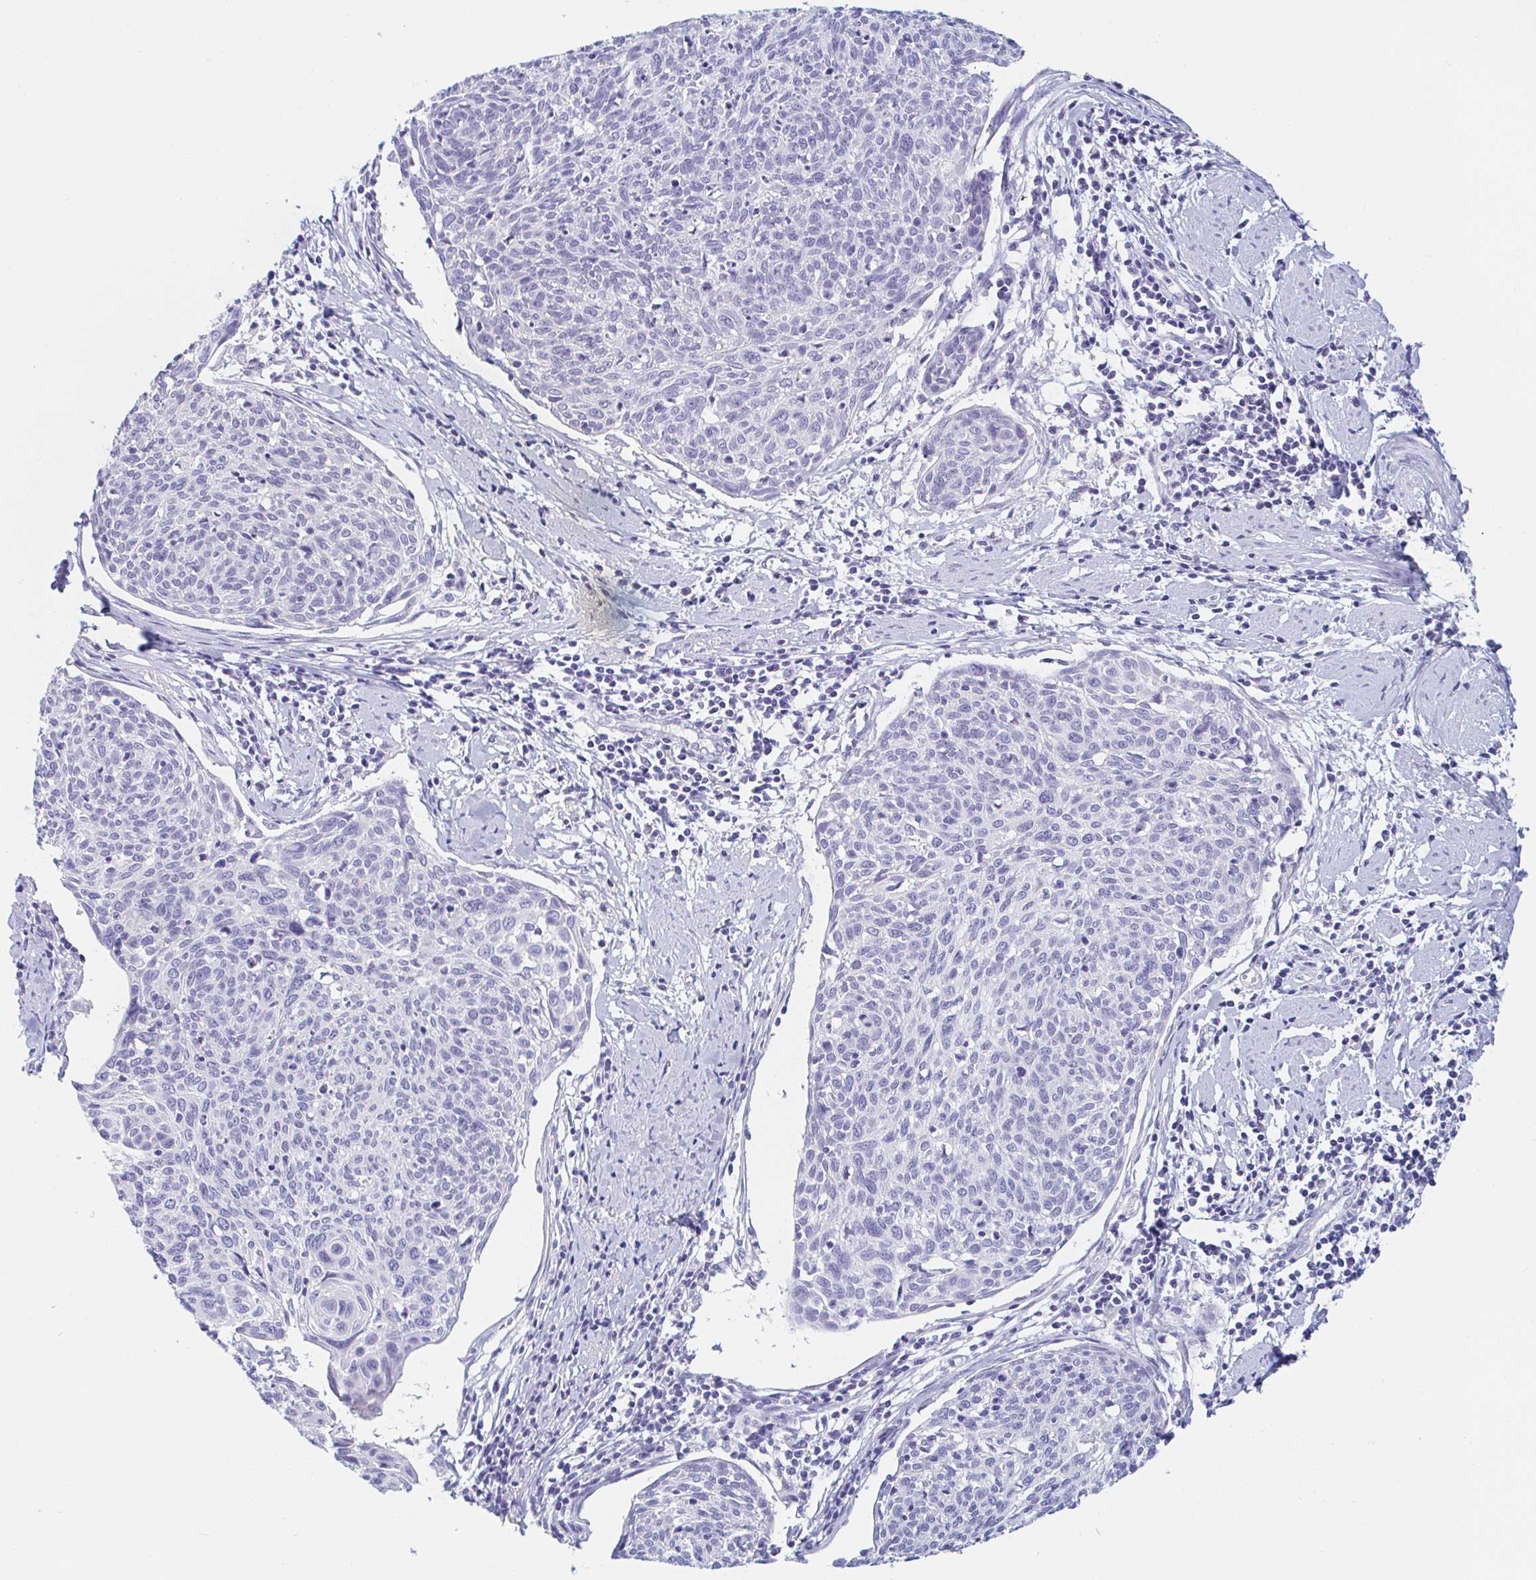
{"staining": {"intensity": "negative", "quantity": "none", "location": "none"}, "tissue": "cervical cancer", "cell_type": "Tumor cells", "image_type": "cancer", "snomed": [{"axis": "morphology", "description": "Squamous cell carcinoma, NOS"}, {"axis": "topography", "description": "Cervix"}], "caption": "This is a photomicrograph of IHC staining of squamous cell carcinoma (cervical), which shows no staining in tumor cells. (DAB (3,3'-diaminobenzidine) immunohistochemistry (IHC) with hematoxylin counter stain).", "gene": "TEX44", "patient": {"sex": "female", "age": 49}}